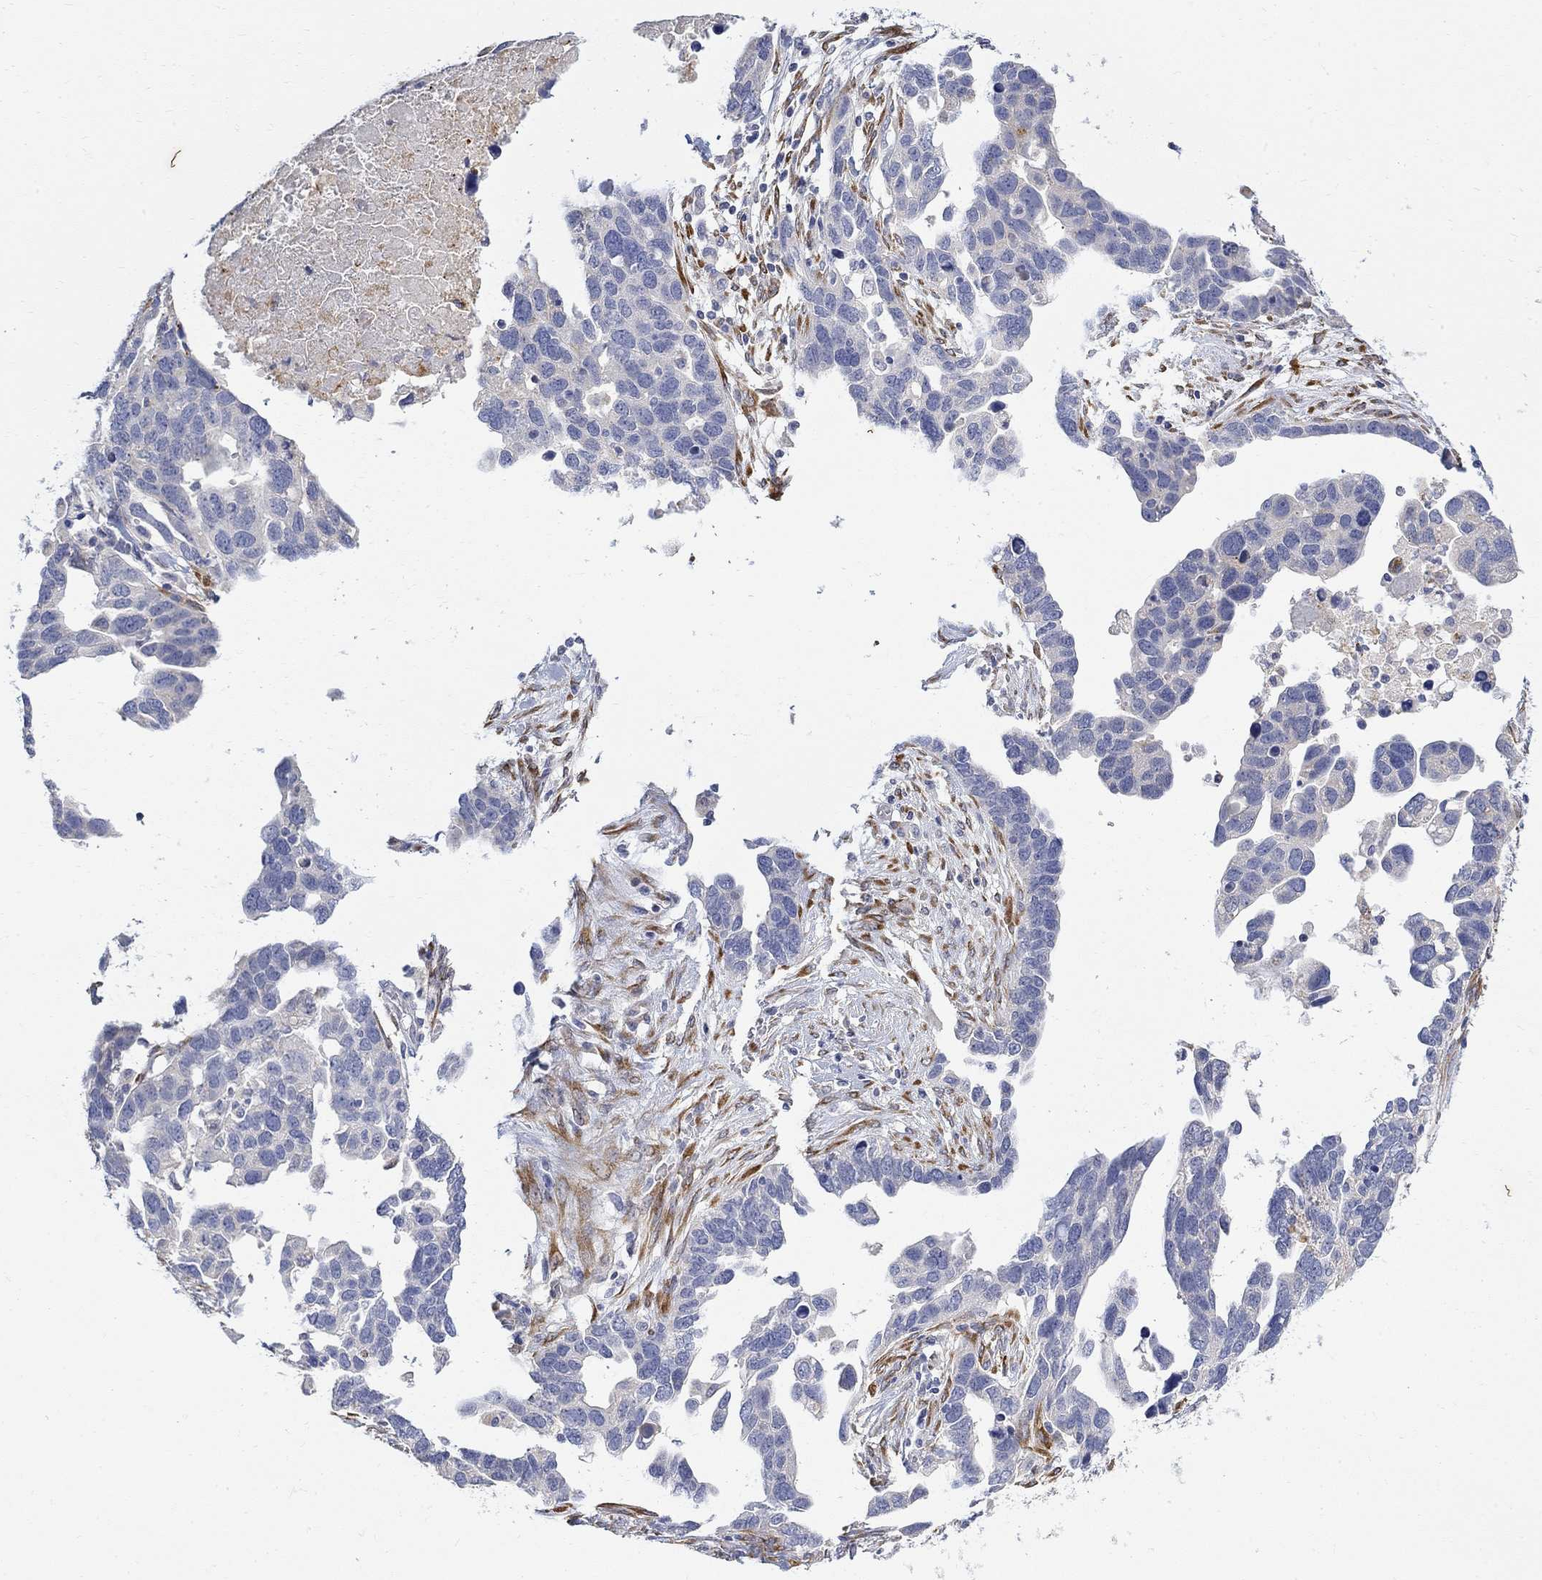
{"staining": {"intensity": "negative", "quantity": "none", "location": "none"}, "tissue": "ovarian cancer", "cell_type": "Tumor cells", "image_type": "cancer", "snomed": [{"axis": "morphology", "description": "Cystadenocarcinoma, serous, NOS"}, {"axis": "topography", "description": "Ovary"}], "caption": "Tumor cells show no significant positivity in ovarian cancer.", "gene": "FNDC5", "patient": {"sex": "female", "age": 54}}